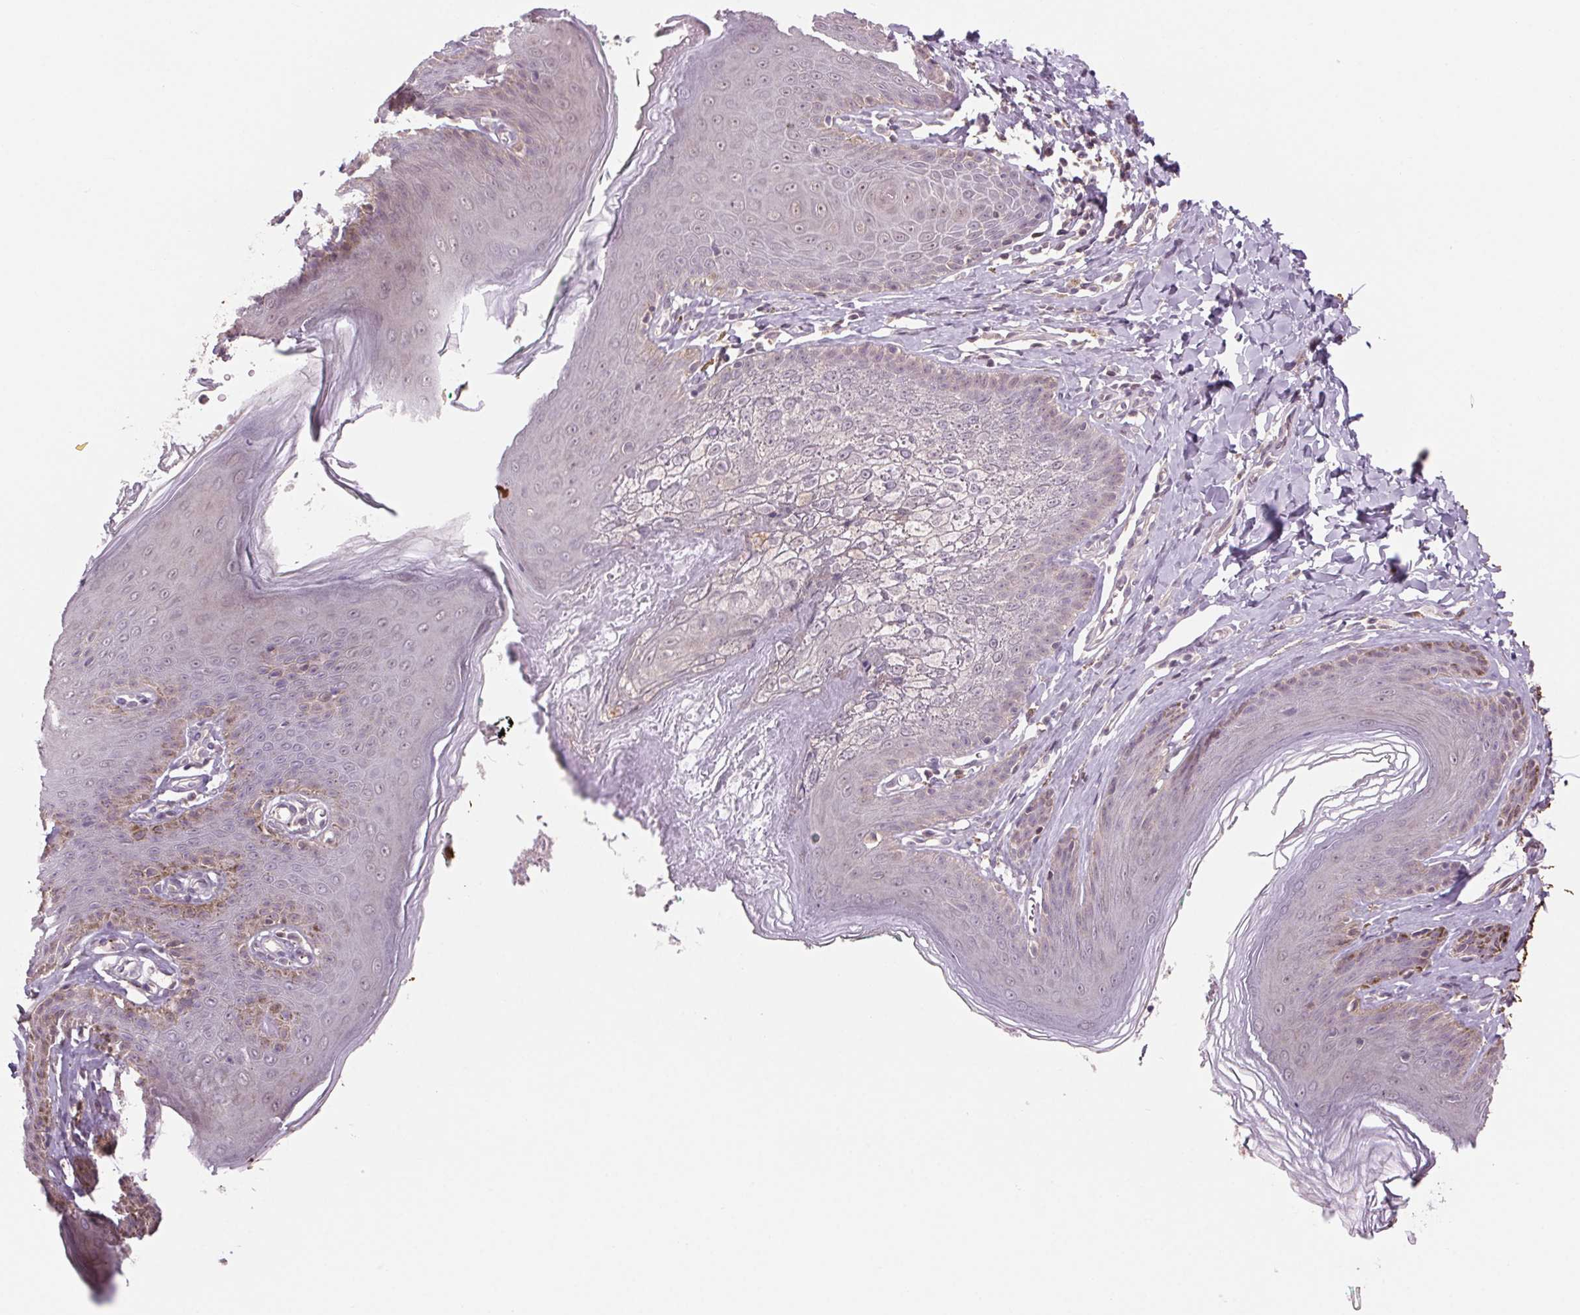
{"staining": {"intensity": "weak", "quantity": "<25%", "location": "cytoplasmic/membranous"}, "tissue": "skin", "cell_type": "Epidermal cells", "image_type": "normal", "snomed": [{"axis": "morphology", "description": "Normal tissue, NOS"}, {"axis": "topography", "description": "Vulva"}, {"axis": "topography", "description": "Peripheral nerve tissue"}], "caption": "Immunohistochemistry of benign skin reveals no staining in epidermal cells.", "gene": "HHLA2", "patient": {"sex": "female", "age": 66}}